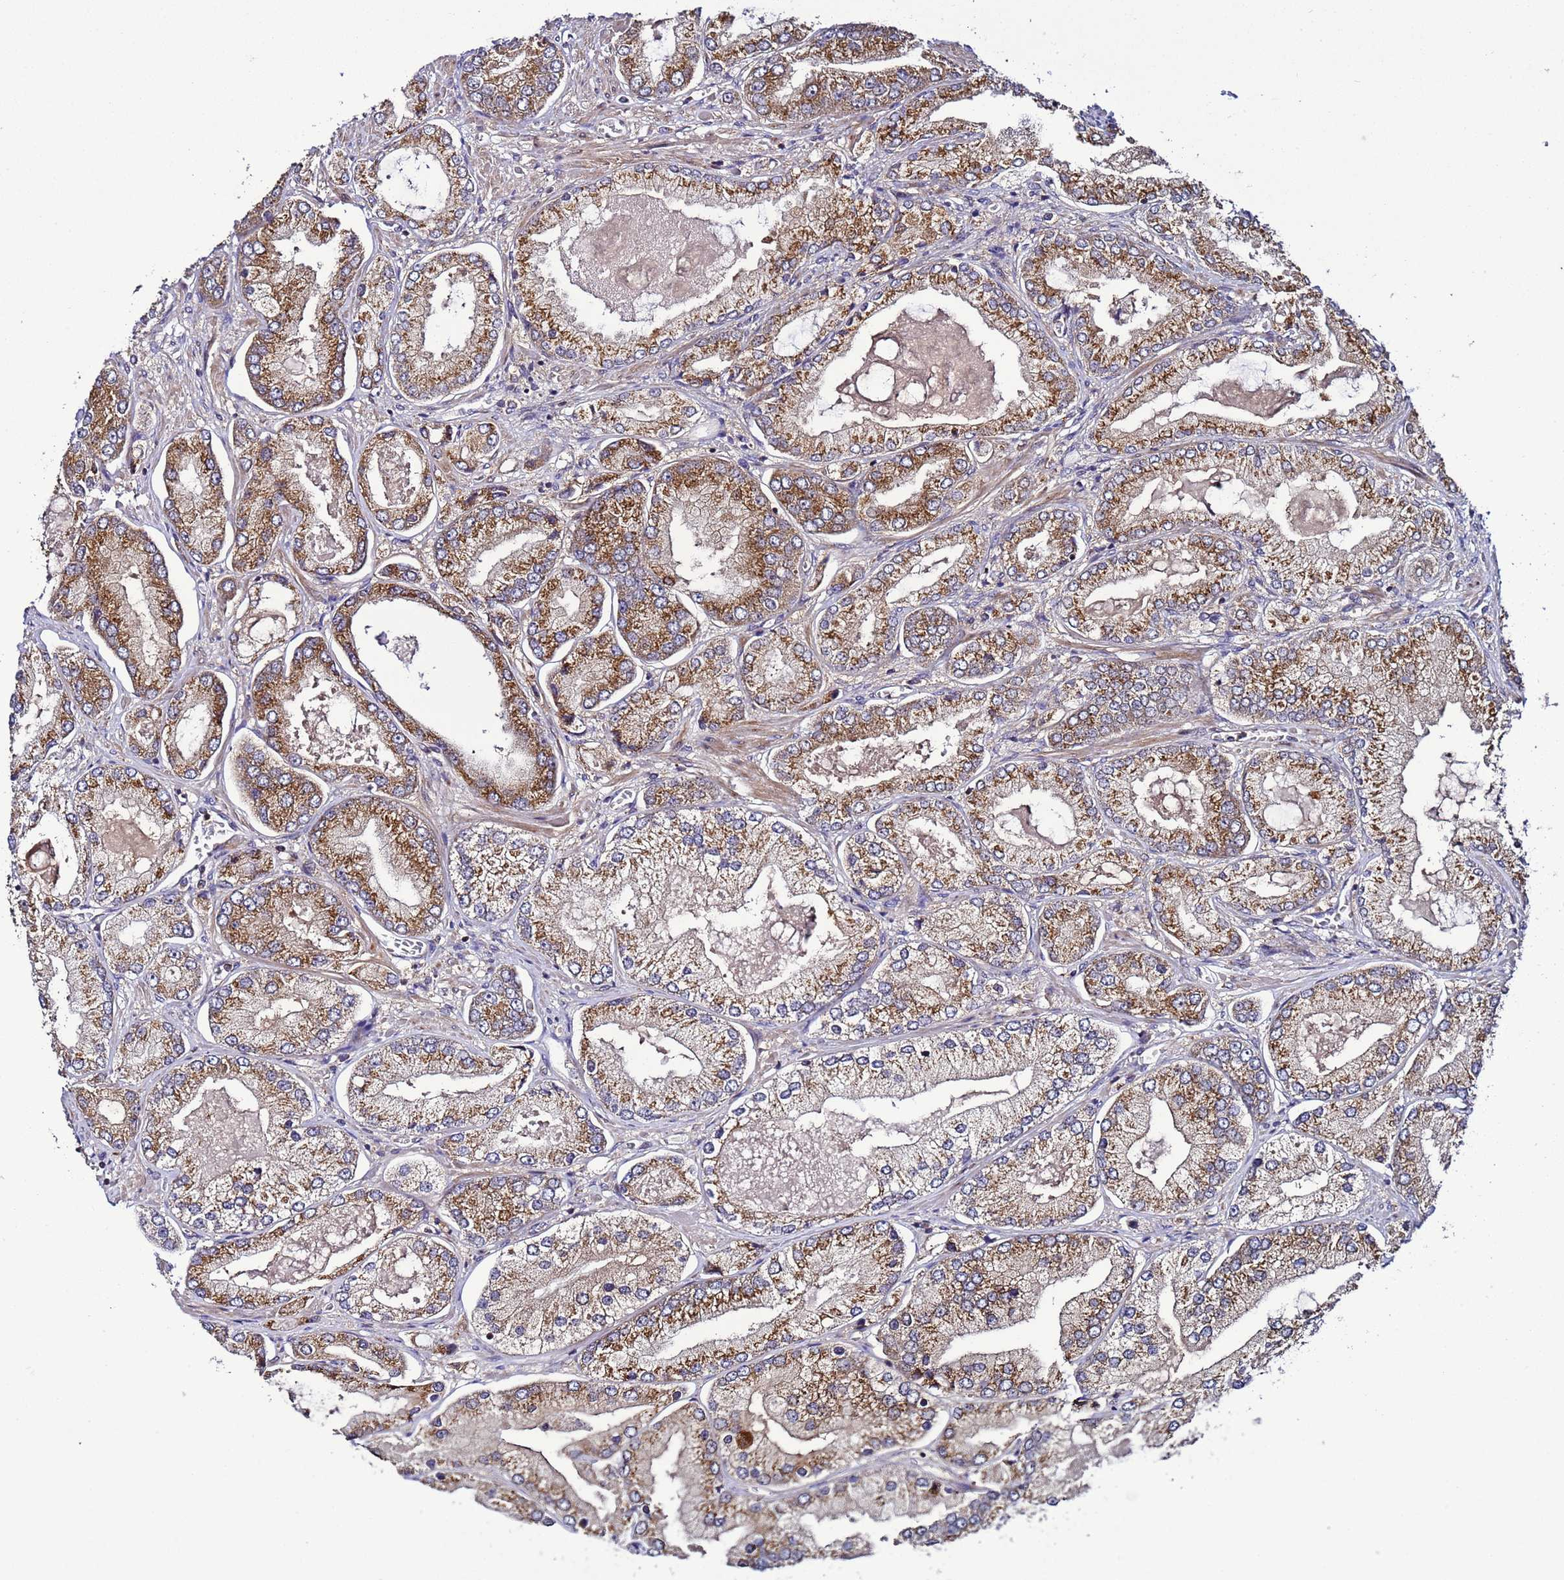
{"staining": {"intensity": "strong", "quantity": ">75%", "location": "cytoplasmic/membranous"}, "tissue": "prostate cancer", "cell_type": "Tumor cells", "image_type": "cancer", "snomed": [{"axis": "morphology", "description": "Adenocarcinoma, High grade"}, {"axis": "topography", "description": "Prostate"}], "caption": "Protein staining by immunohistochemistry exhibits strong cytoplasmic/membranous positivity in approximately >75% of tumor cells in prostate cancer (high-grade adenocarcinoma). The staining was performed using DAB, with brown indicating positive protein expression. Nuclei are stained blue with hematoxylin.", "gene": "TMEM176B", "patient": {"sex": "male", "age": 68}}